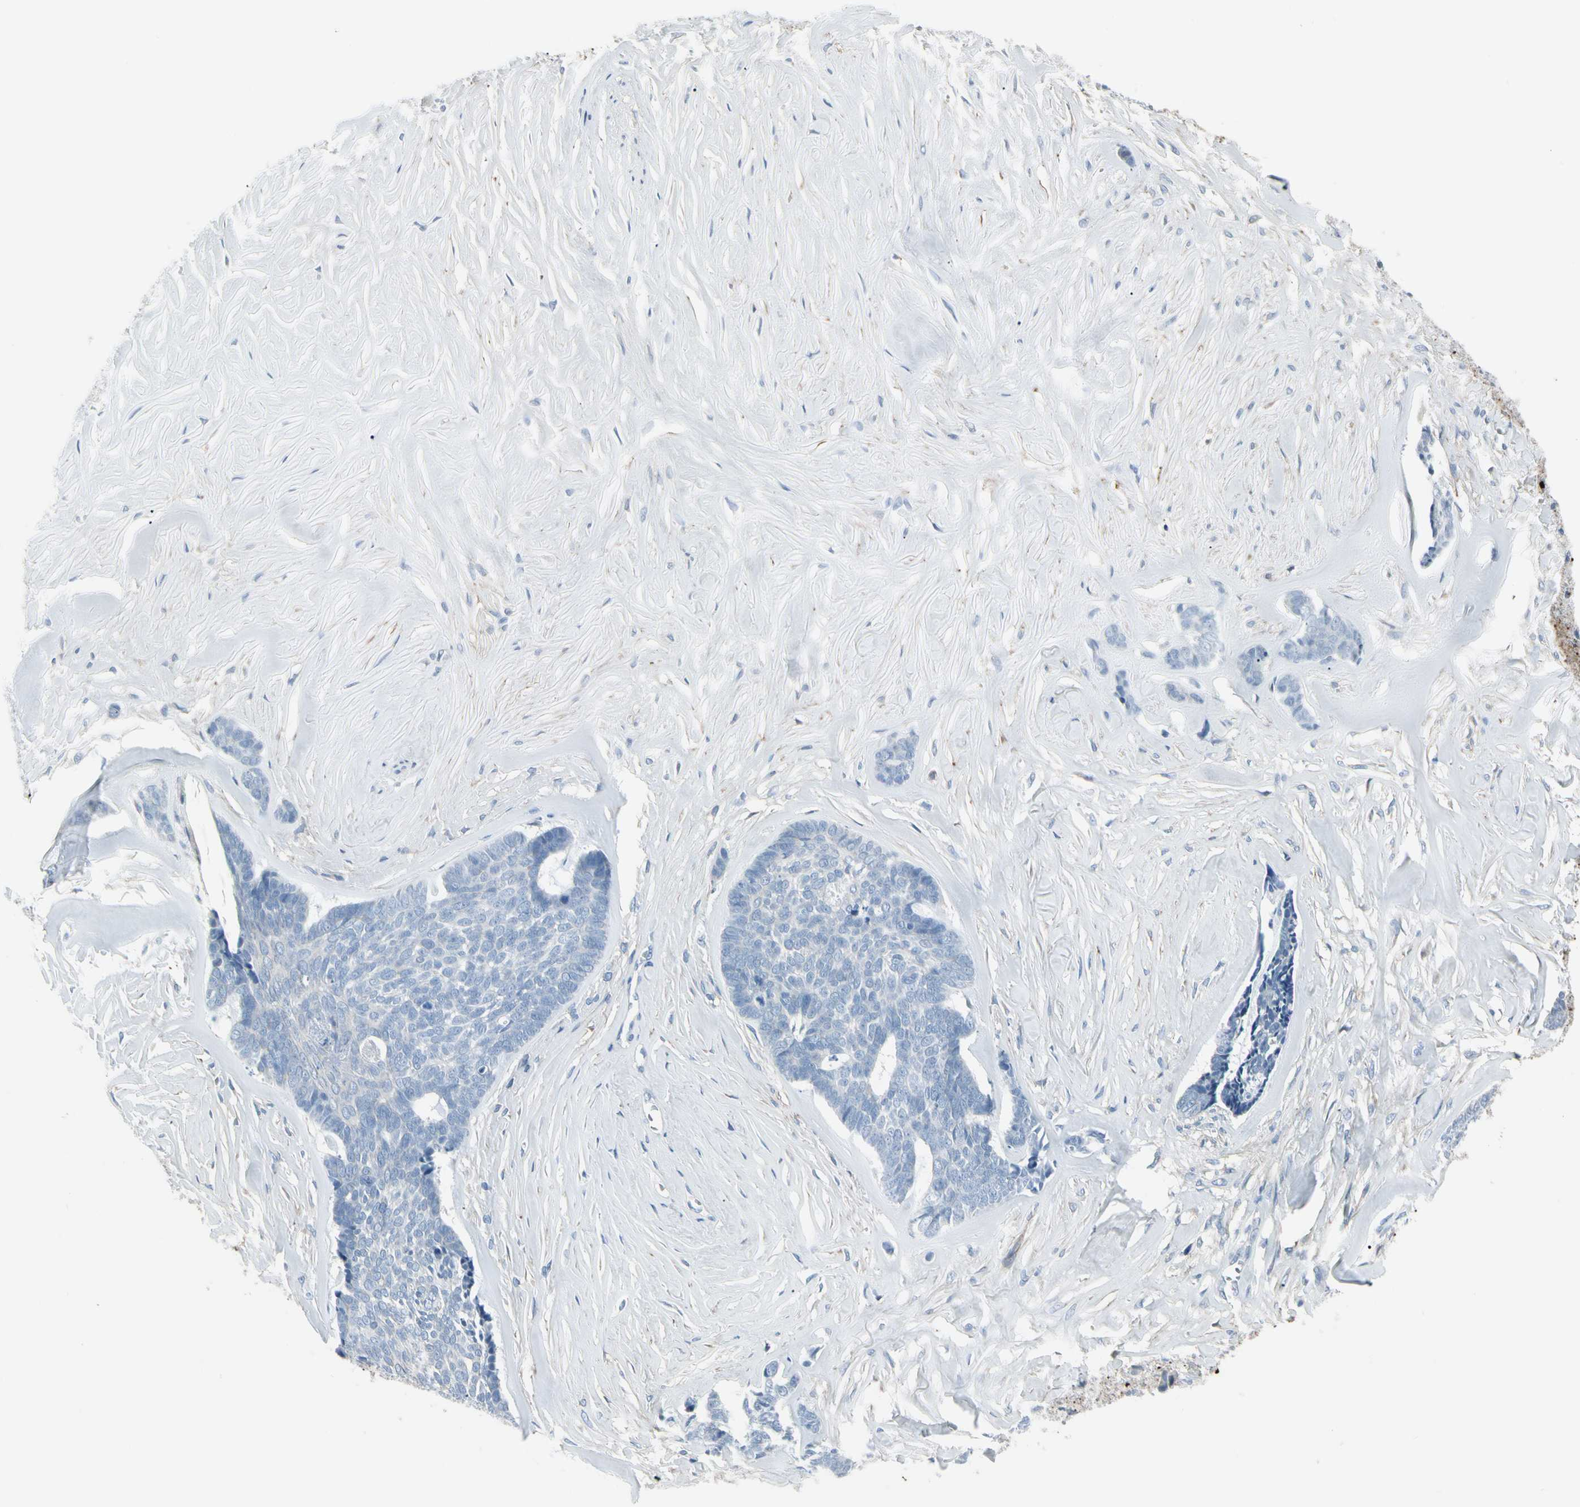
{"staining": {"intensity": "negative", "quantity": "none", "location": "none"}, "tissue": "skin cancer", "cell_type": "Tumor cells", "image_type": "cancer", "snomed": [{"axis": "morphology", "description": "Basal cell carcinoma"}, {"axis": "topography", "description": "Skin"}], "caption": "A histopathology image of basal cell carcinoma (skin) stained for a protein displays no brown staining in tumor cells. Brightfield microscopy of immunohistochemistry stained with DAB (brown) and hematoxylin (blue), captured at high magnification.", "gene": "PIGR", "patient": {"sex": "male", "age": 84}}